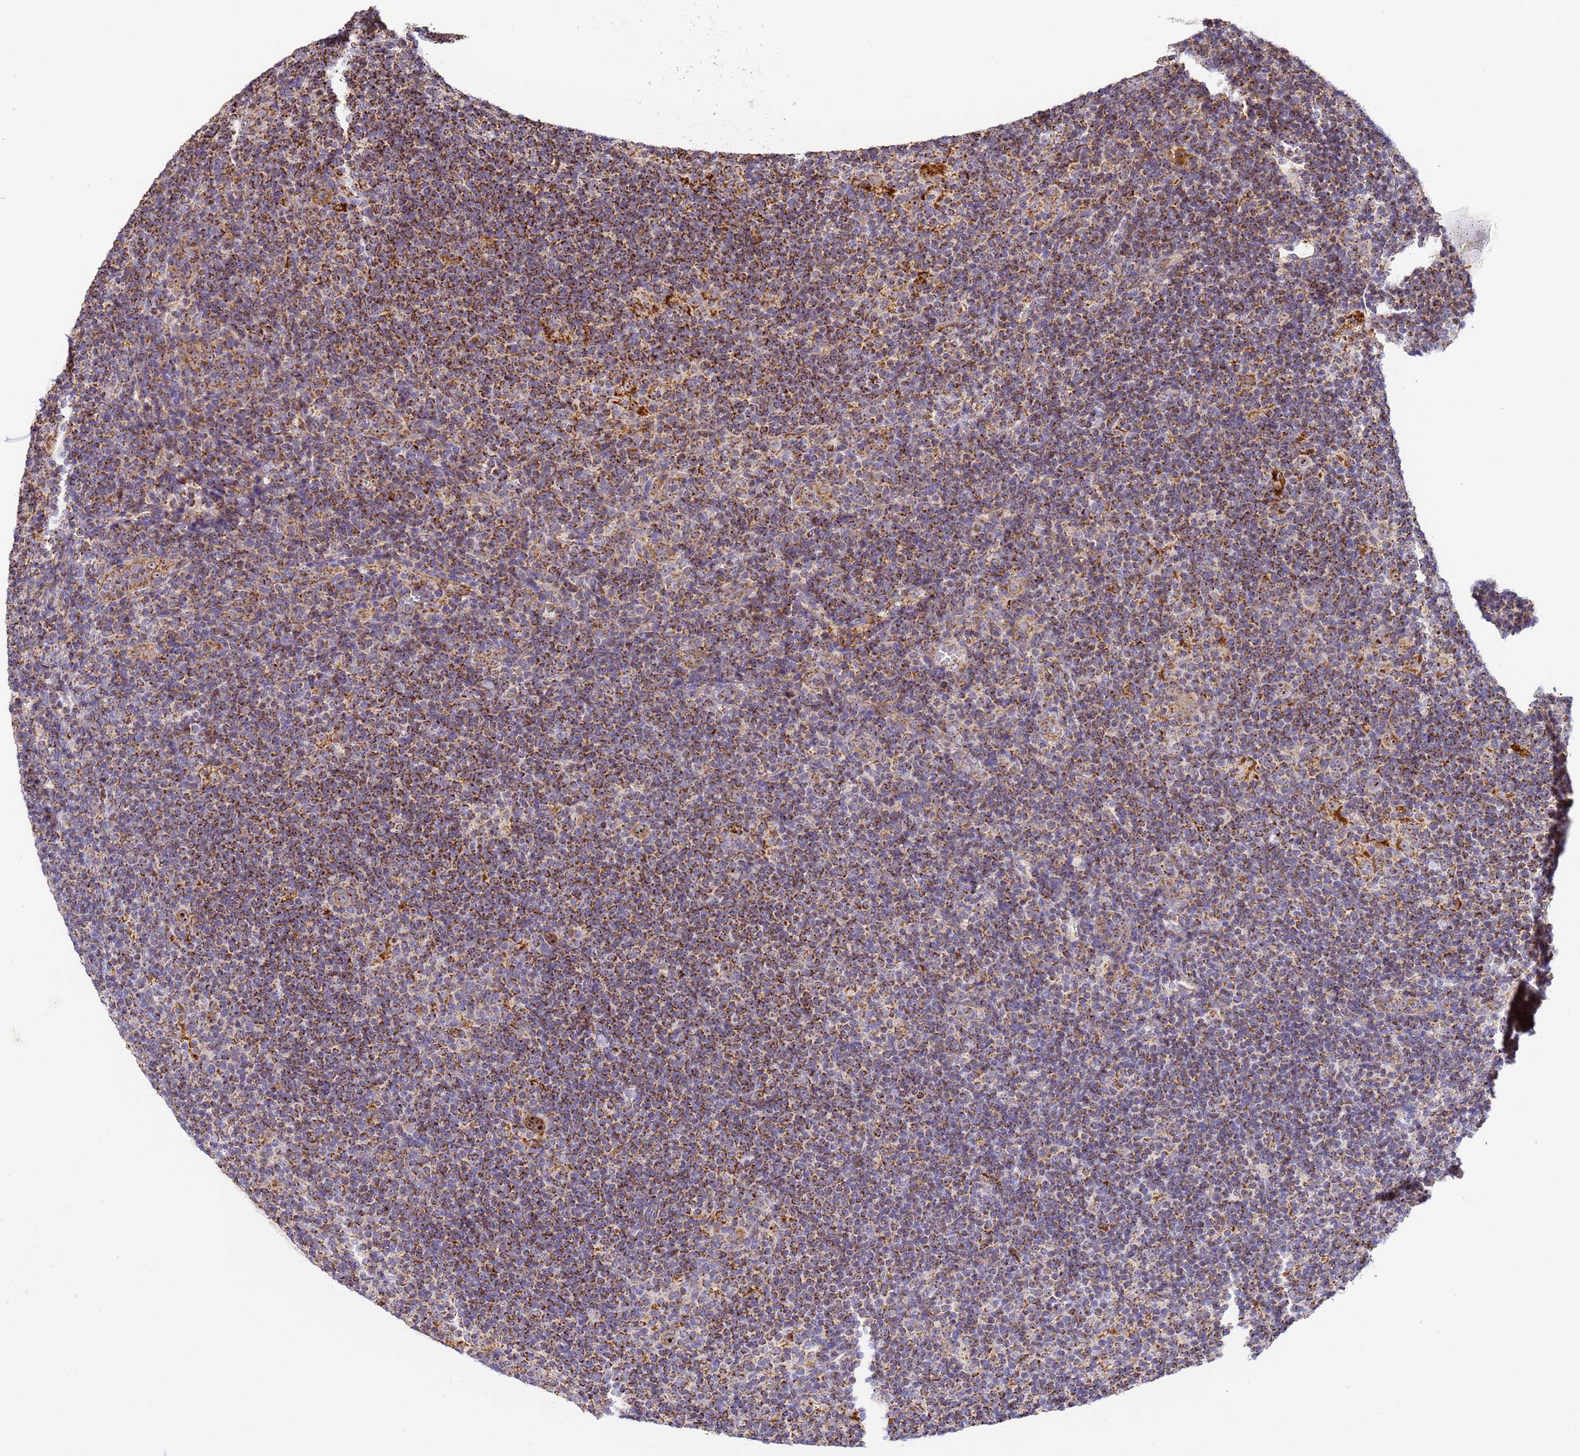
{"staining": {"intensity": "moderate", "quantity": ">75%", "location": "cytoplasmic/membranous,nuclear"}, "tissue": "lymphoma", "cell_type": "Tumor cells", "image_type": "cancer", "snomed": [{"axis": "morphology", "description": "Hodgkin's disease, NOS"}, {"axis": "topography", "description": "Lymph node"}], "caption": "Hodgkin's disease tissue demonstrates moderate cytoplasmic/membranous and nuclear expression in about >75% of tumor cells, visualized by immunohistochemistry.", "gene": "FRG2C", "patient": {"sex": "female", "age": 57}}